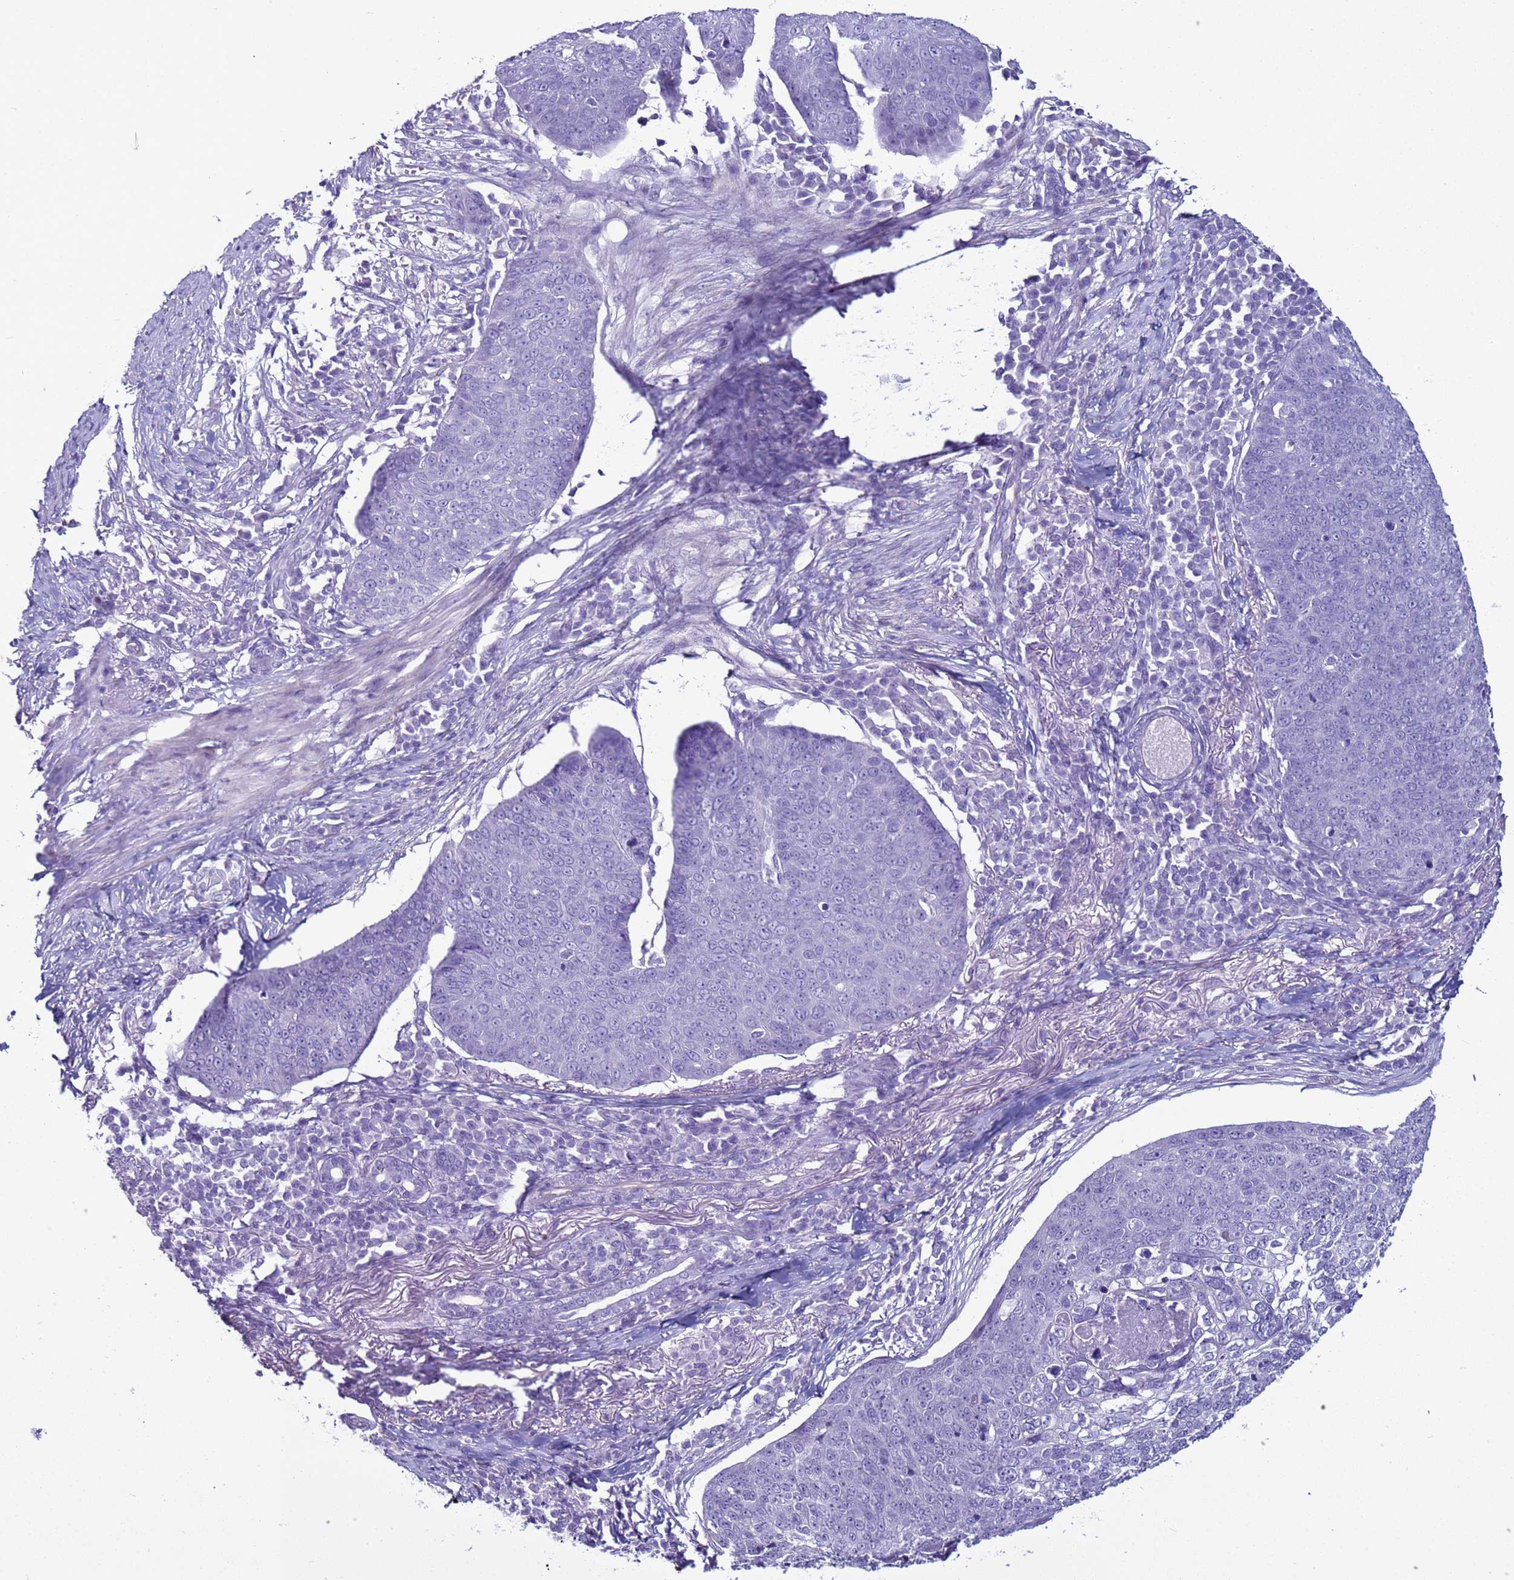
{"staining": {"intensity": "negative", "quantity": "none", "location": "none"}, "tissue": "skin cancer", "cell_type": "Tumor cells", "image_type": "cancer", "snomed": [{"axis": "morphology", "description": "Squamous cell carcinoma, NOS"}, {"axis": "topography", "description": "Skin"}], "caption": "A high-resolution image shows immunohistochemistry (IHC) staining of squamous cell carcinoma (skin), which demonstrates no significant positivity in tumor cells.", "gene": "LRRC10B", "patient": {"sex": "male", "age": 71}}